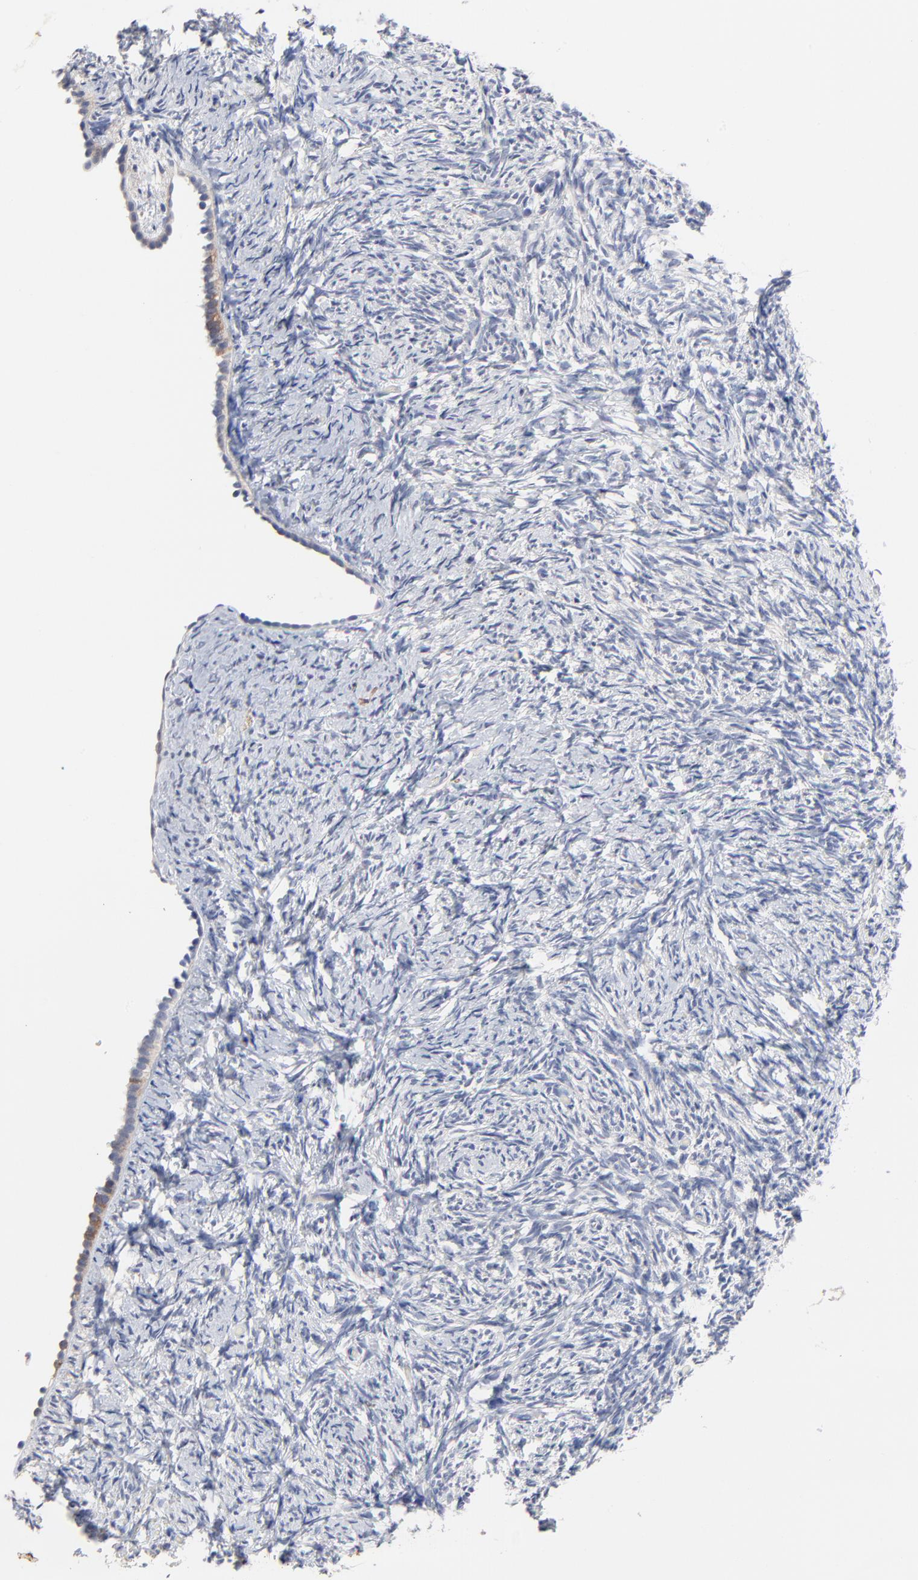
{"staining": {"intensity": "negative", "quantity": "none", "location": "none"}, "tissue": "ovary", "cell_type": "Ovarian stroma cells", "image_type": "normal", "snomed": [{"axis": "morphology", "description": "Normal tissue, NOS"}, {"axis": "topography", "description": "Ovary"}], "caption": "Ovarian stroma cells show no significant protein expression in unremarkable ovary.", "gene": "AADAC", "patient": {"sex": "female", "age": 60}}